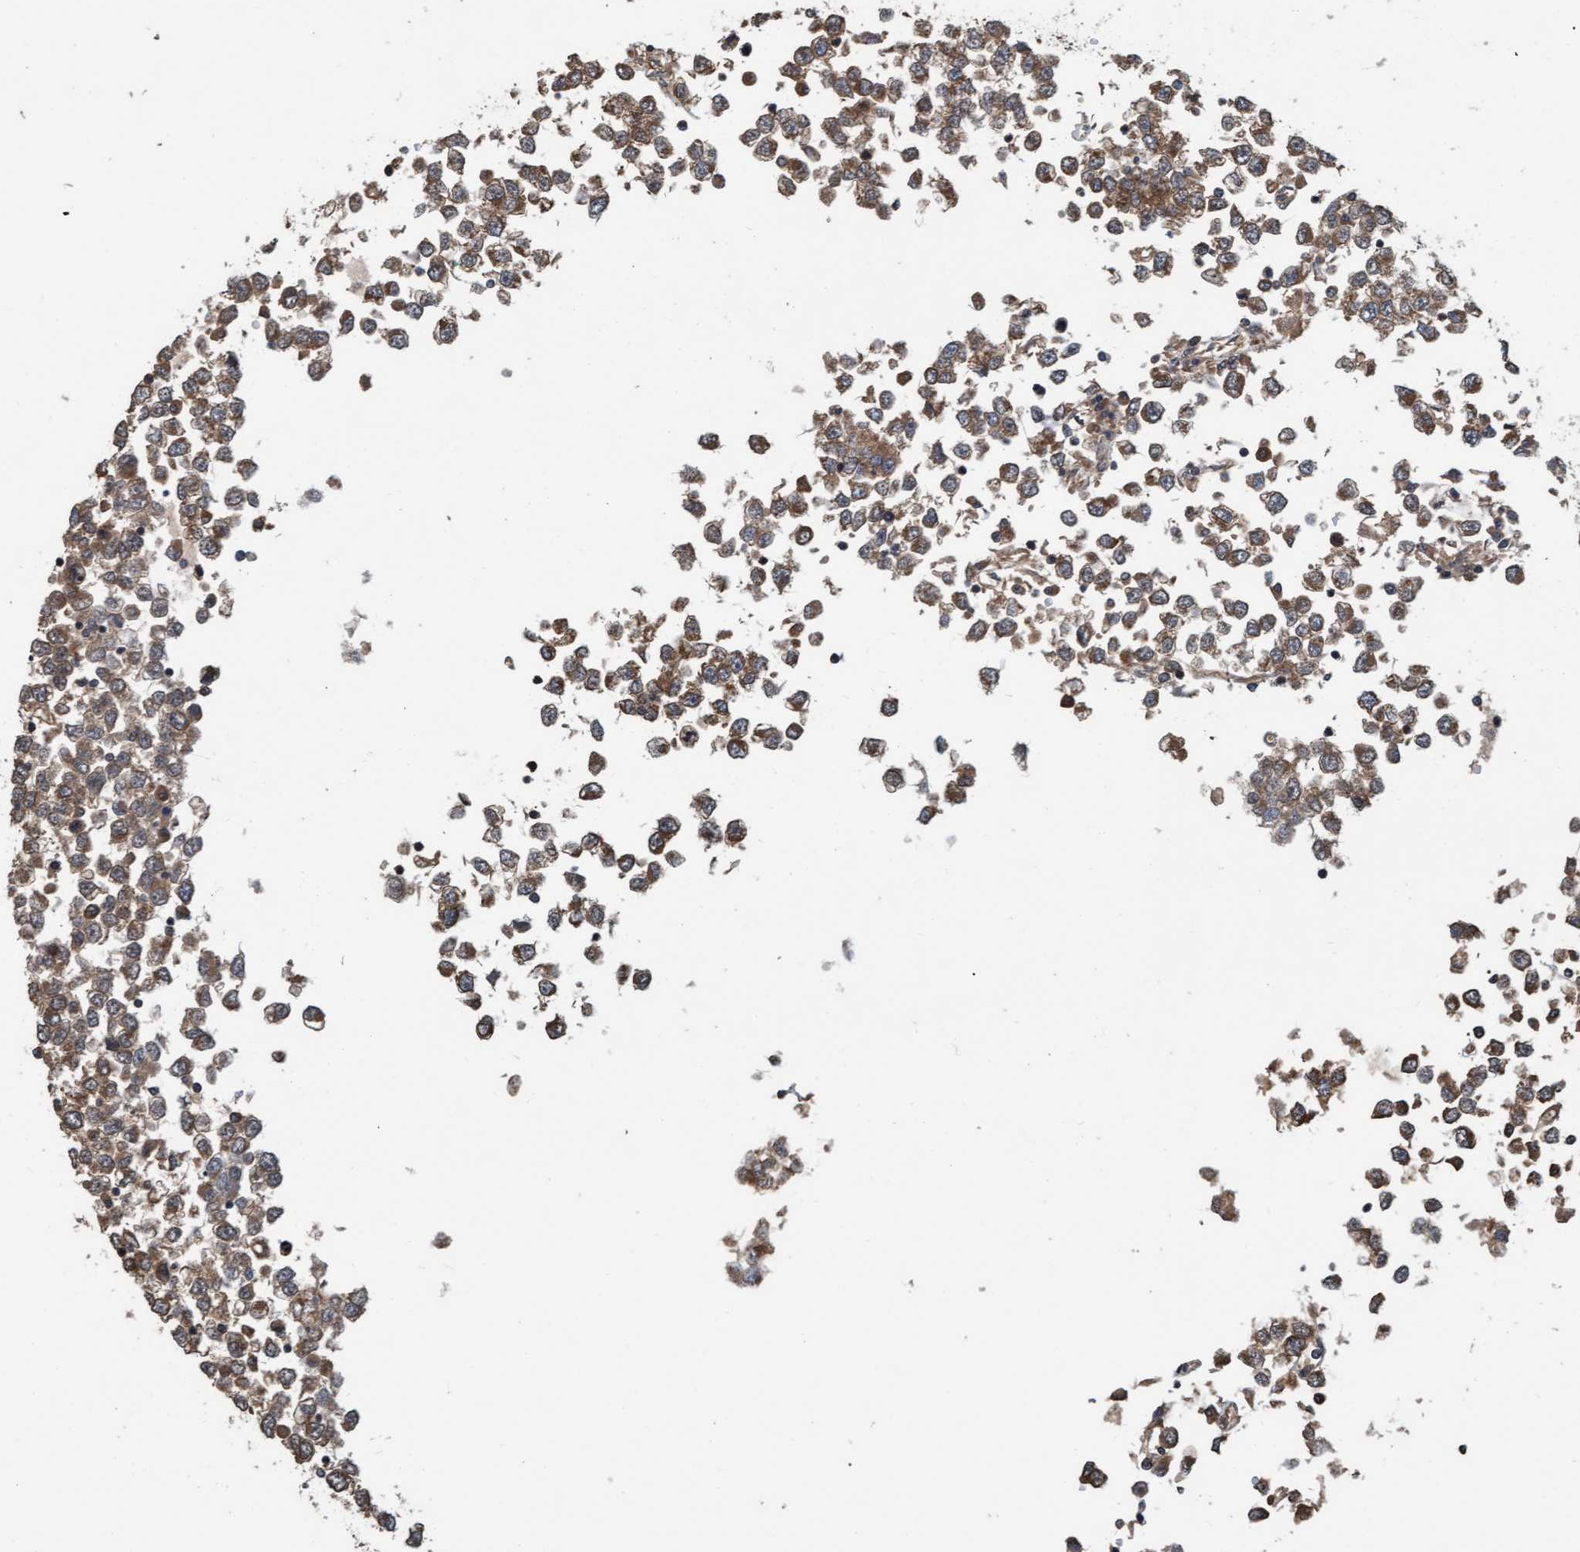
{"staining": {"intensity": "weak", "quantity": ">75%", "location": "cytoplasmic/membranous"}, "tissue": "testis cancer", "cell_type": "Tumor cells", "image_type": "cancer", "snomed": [{"axis": "morphology", "description": "Seminoma, NOS"}, {"axis": "topography", "description": "Testis"}], "caption": "Protein expression analysis of human testis cancer reveals weak cytoplasmic/membranous expression in about >75% of tumor cells.", "gene": "MLXIP", "patient": {"sex": "male", "age": 65}}